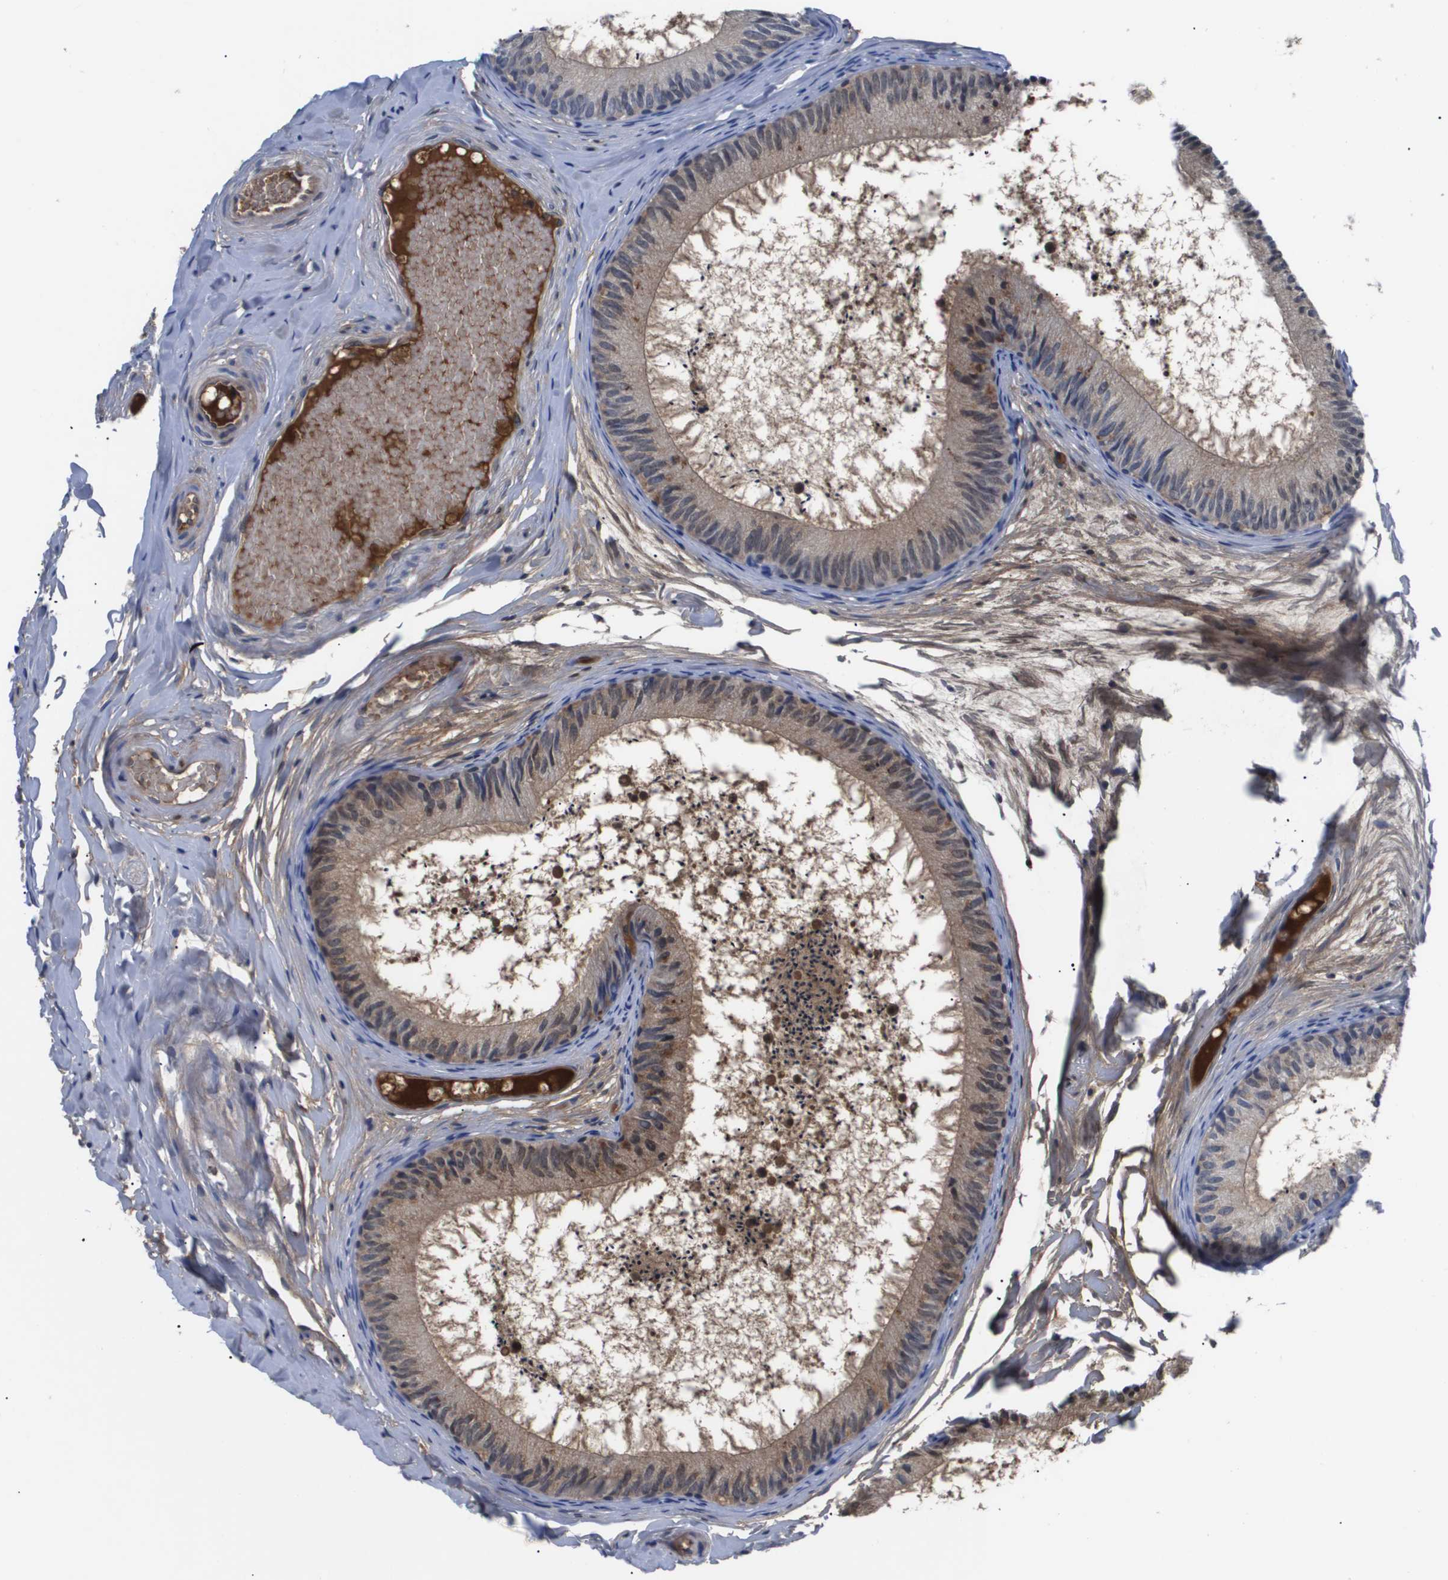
{"staining": {"intensity": "moderate", "quantity": ">75%", "location": "cytoplasmic/membranous"}, "tissue": "epididymis", "cell_type": "Glandular cells", "image_type": "normal", "snomed": [{"axis": "morphology", "description": "Normal tissue, NOS"}, {"axis": "topography", "description": "Epididymis"}], "caption": "Glandular cells show medium levels of moderate cytoplasmic/membranous staining in approximately >75% of cells in unremarkable epididymis. Ihc stains the protein in brown and the nuclei are stained blue.", "gene": "SERPINA6", "patient": {"sex": "male", "age": 46}}